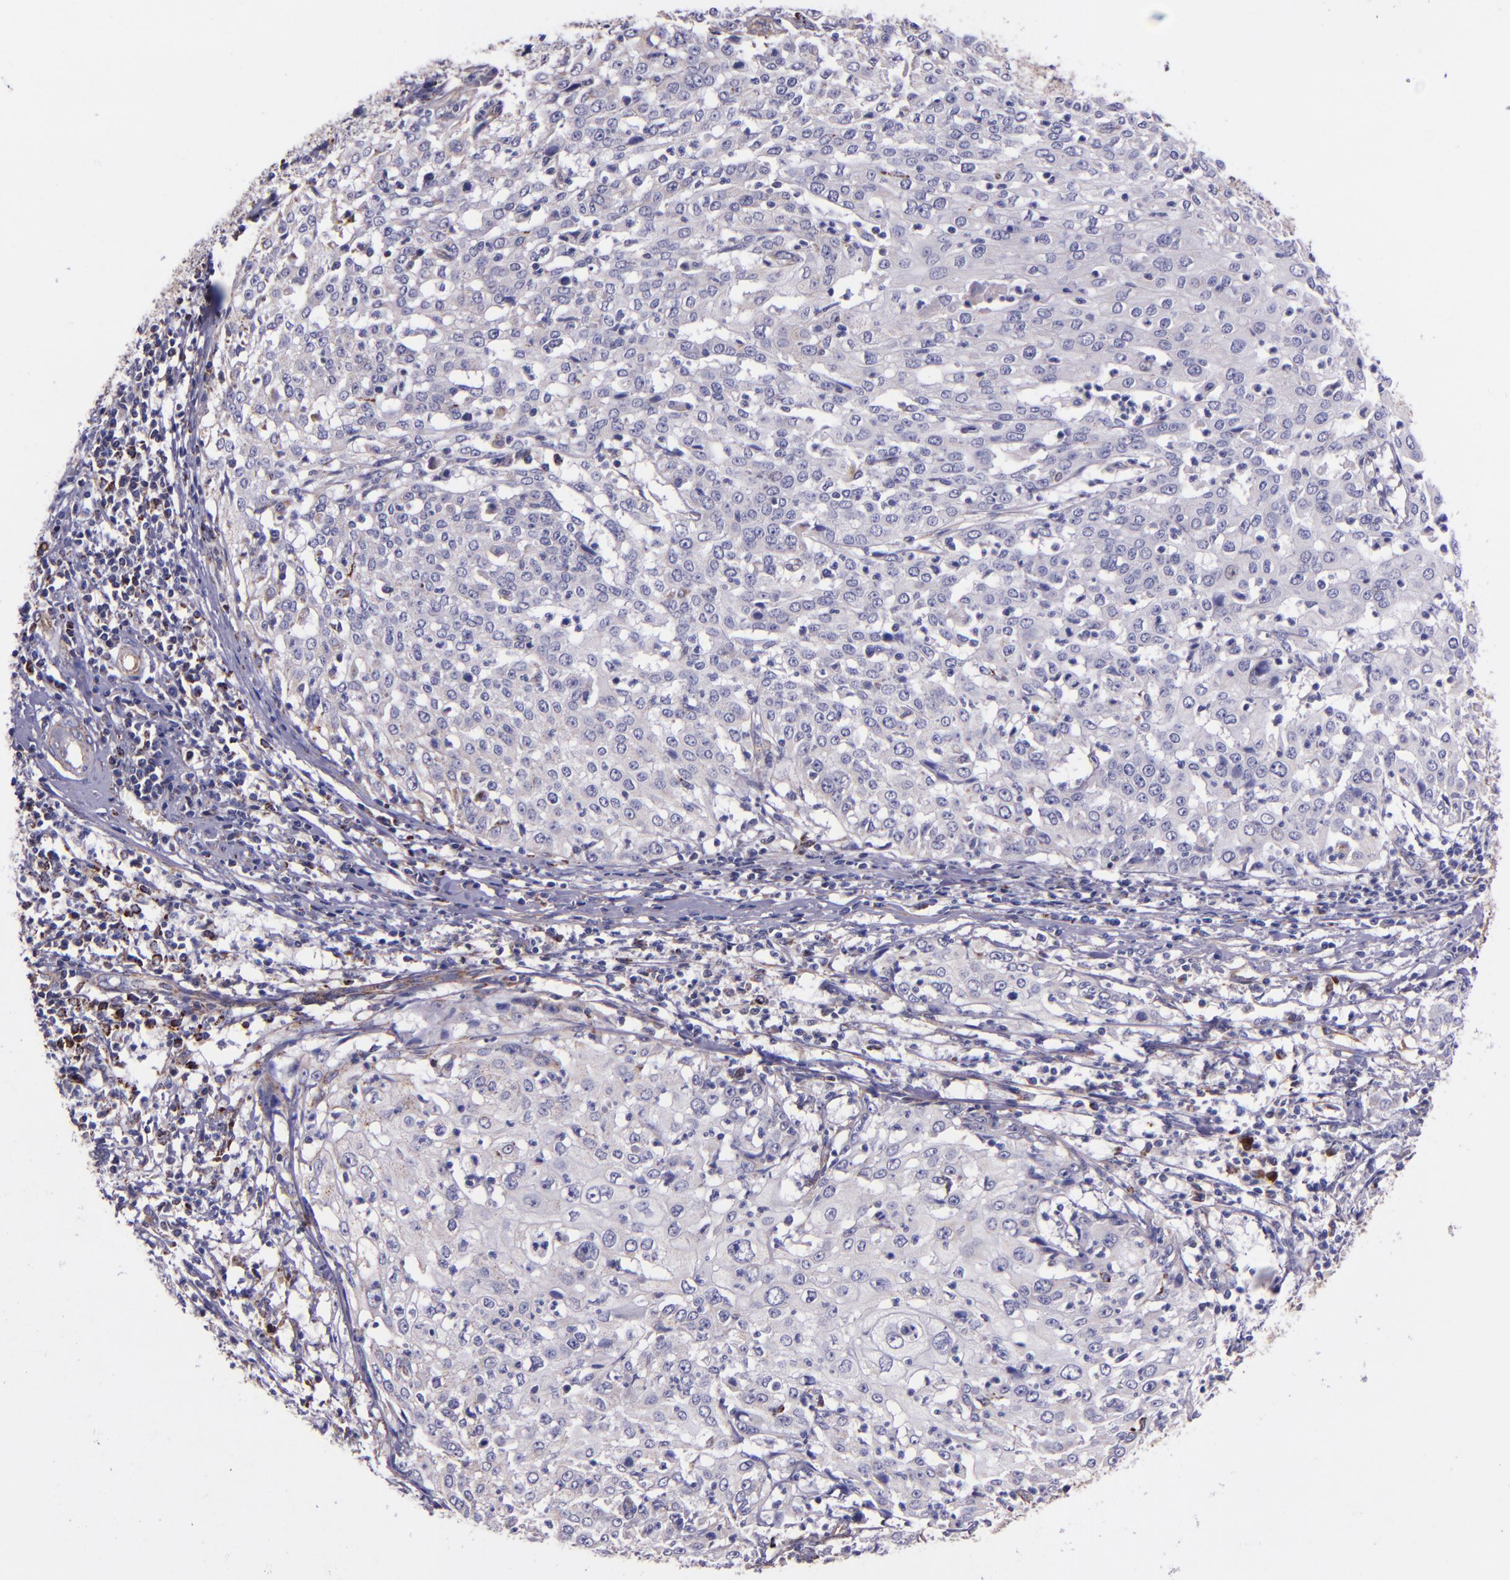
{"staining": {"intensity": "negative", "quantity": "none", "location": "none"}, "tissue": "cervical cancer", "cell_type": "Tumor cells", "image_type": "cancer", "snomed": [{"axis": "morphology", "description": "Squamous cell carcinoma, NOS"}, {"axis": "topography", "description": "Cervix"}], "caption": "An image of human cervical cancer (squamous cell carcinoma) is negative for staining in tumor cells.", "gene": "IDH3G", "patient": {"sex": "female", "age": 39}}